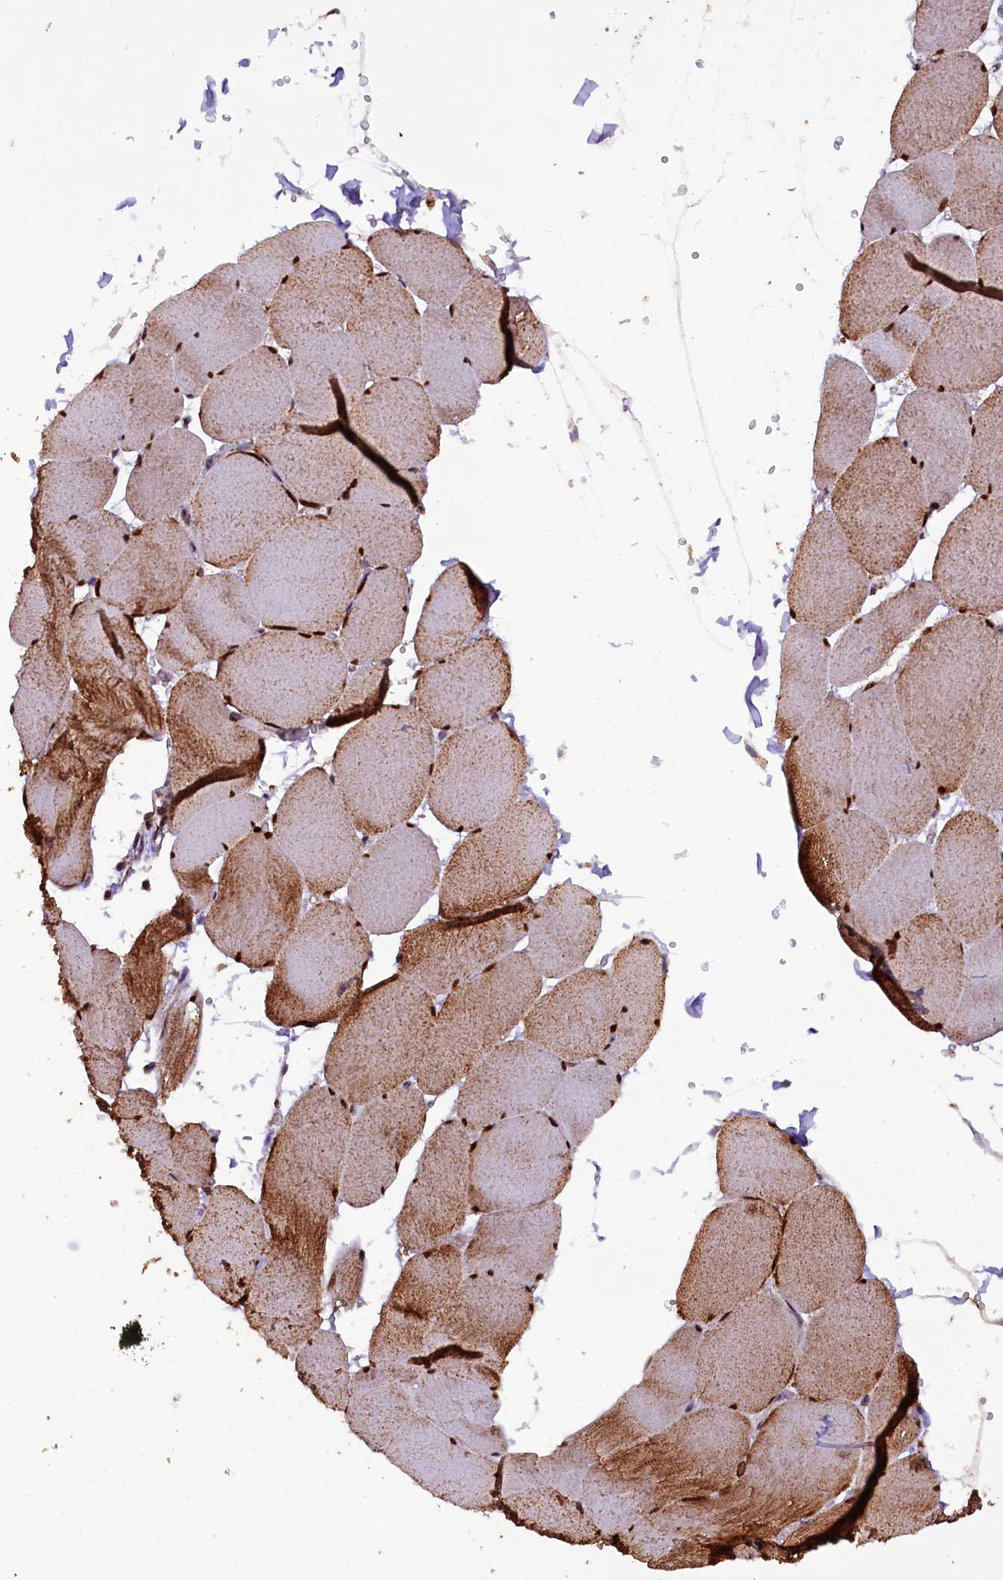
{"staining": {"intensity": "moderate", "quantity": ">75%", "location": "cytoplasmic/membranous,nuclear"}, "tissue": "skeletal muscle", "cell_type": "Myocytes", "image_type": "normal", "snomed": [{"axis": "morphology", "description": "Normal tissue, NOS"}, {"axis": "topography", "description": "Skeletal muscle"}, {"axis": "topography", "description": "Head-Neck"}], "caption": "Immunohistochemistry (IHC) staining of benign skeletal muscle, which exhibits medium levels of moderate cytoplasmic/membranous,nuclear positivity in approximately >75% of myocytes indicating moderate cytoplasmic/membranous,nuclear protein staining. The staining was performed using DAB (3,3'-diaminobenzidine) (brown) for protein detection and nuclei were counterstained in hematoxylin (blue).", "gene": "KLC2", "patient": {"sex": "male", "age": 66}}